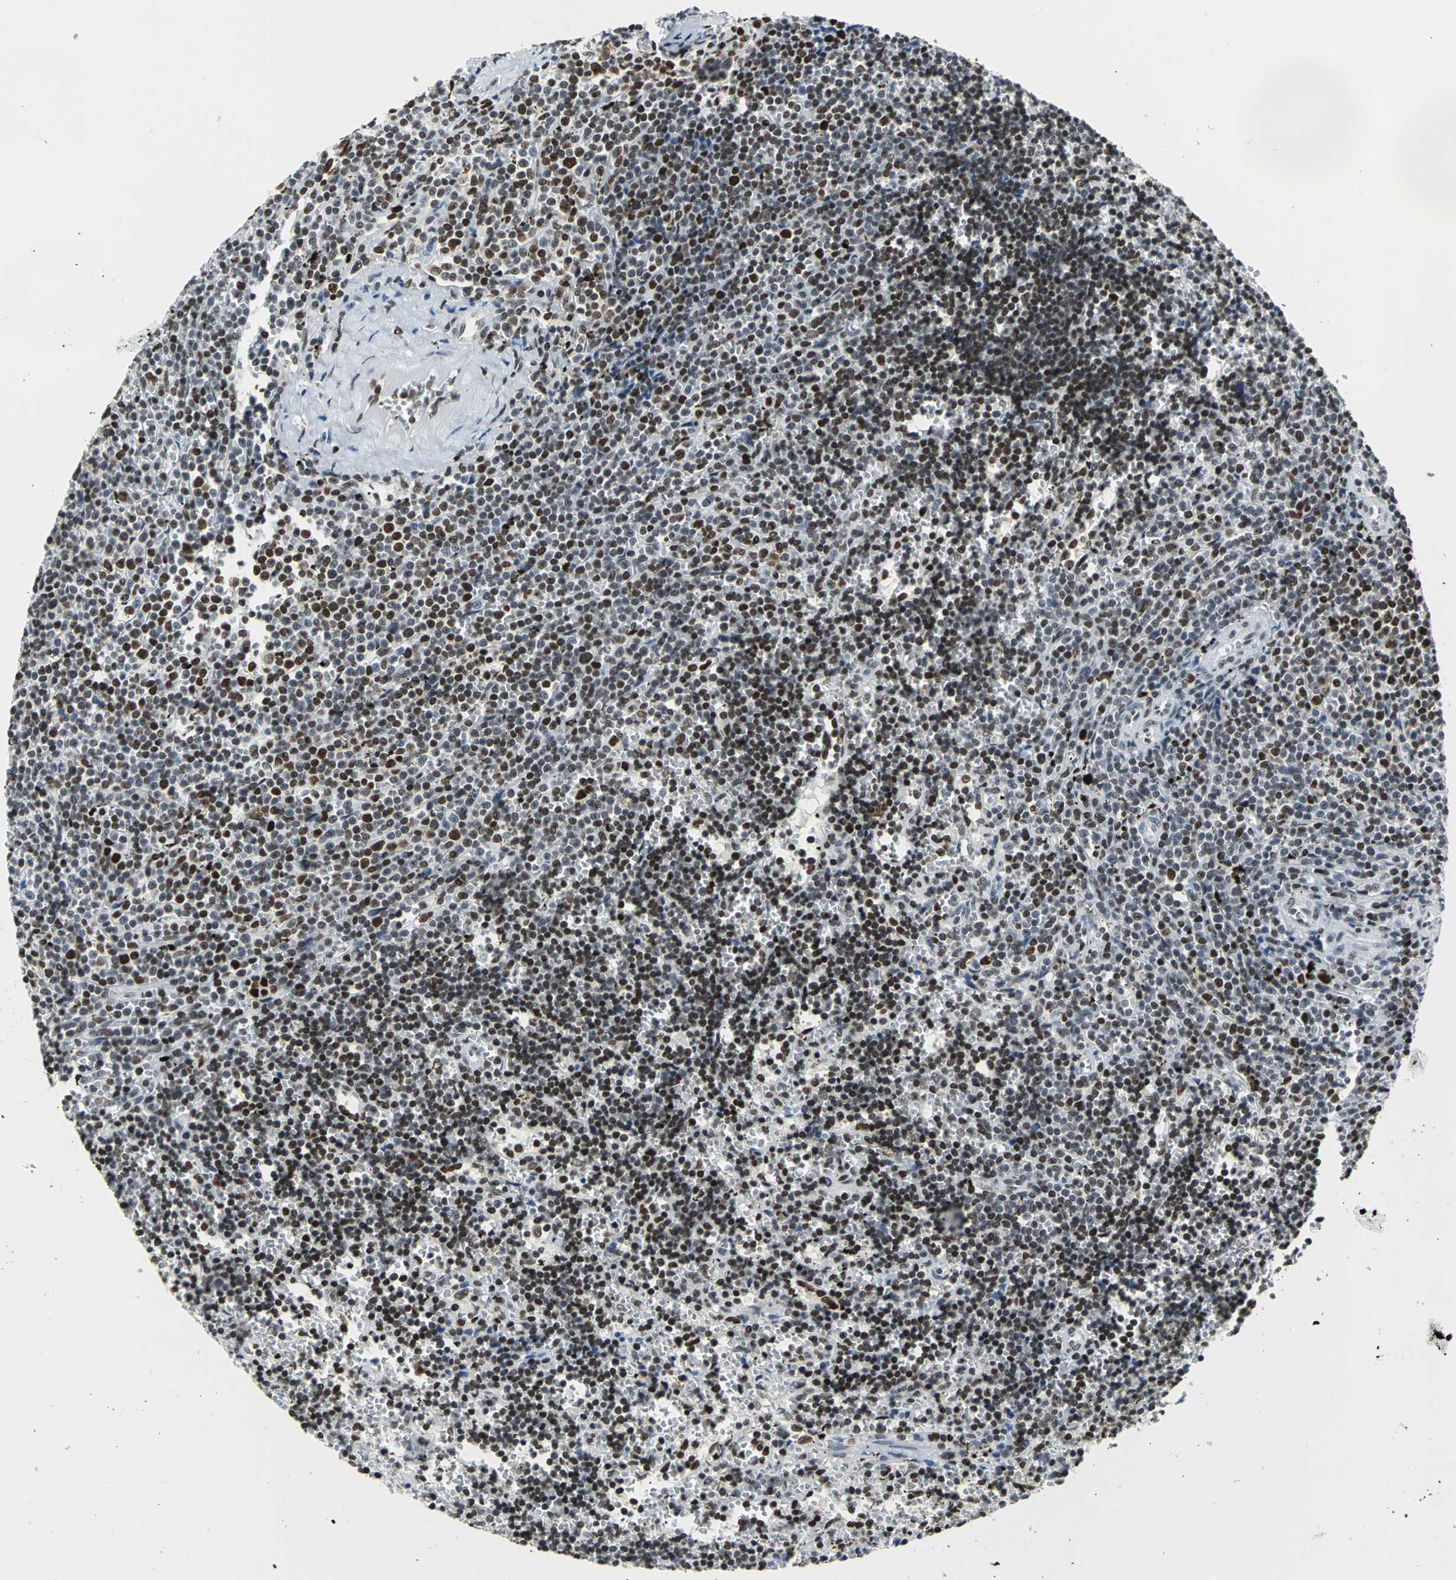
{"staining": {"intensity": "strong", "quantity": ">75%", "location": "nuclear"}, "tissue": "lymphoma", "cell_type": "Tumor cells", "image_type": "cancer", "snomed": [{"axis": "morphology", "description": "Malignant lymphoma, non-Hodgkin's type, Low grade"}, {"axis": "topography", "description": "Spleen"}], "caption": "Approximately >75% of tumor cells in human low-grade malignant lymphoma, non-Hodgkin's type reveal strong nuclear protein positivity as visualized by brown immunohistochemical staining.", "gene": "HNRNPD", "patient": {"sex": "male", "age": 60}}